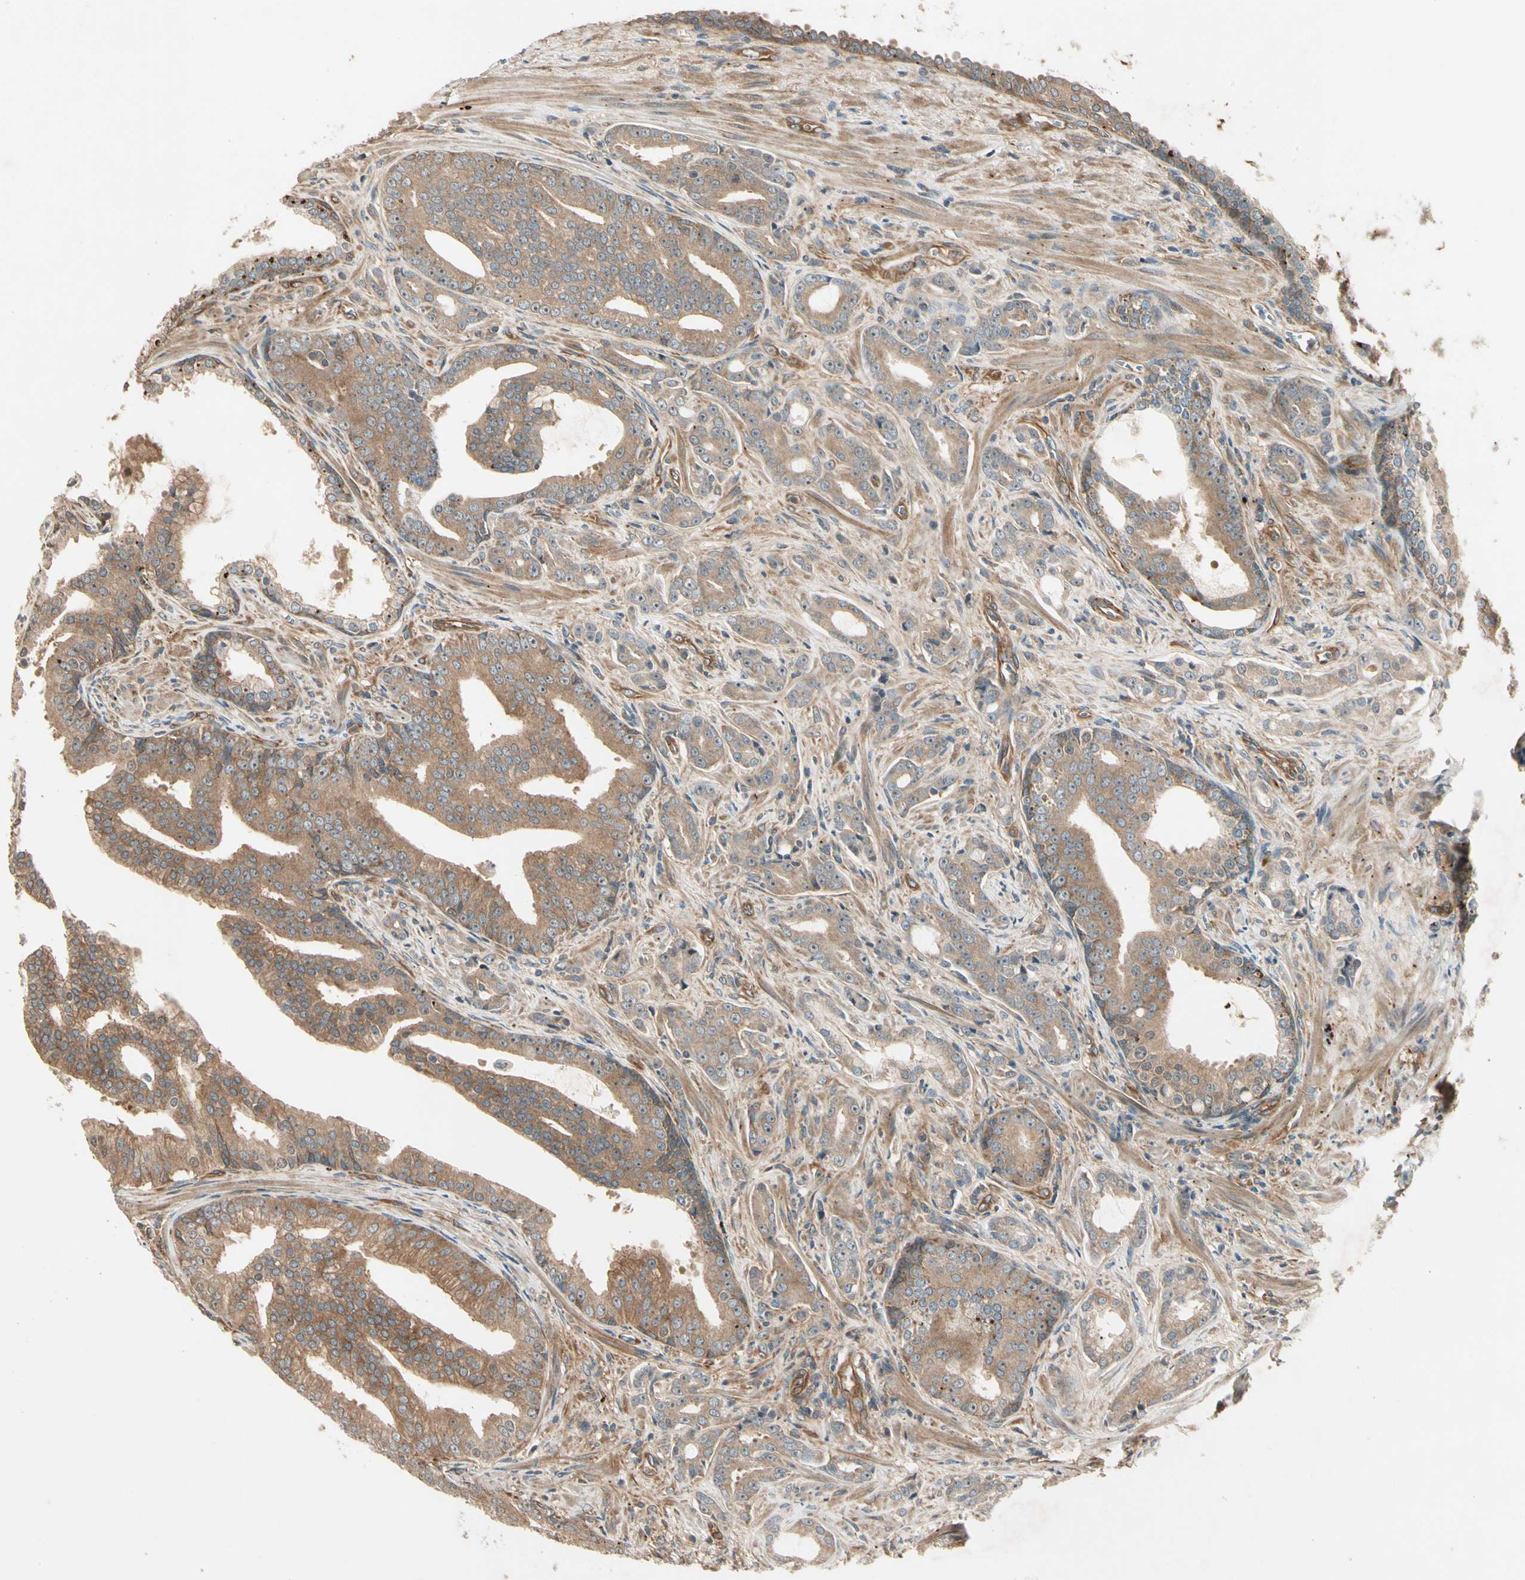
{"staining": {"intensity": "weak", "quantity": ">75%", "location": "cytoplasmic/membranous"}, "tissue": "prostate cancer", "cell_type": "Tumor cells", "image_type": "cancer", "snomed": [{"axis": "morphology", "description": "Adenocarcinoma, Low grade"}, {"axis": "topography", "description": "Prostate"}], "caption": "A brown stain labels weak cytoplasmic/membranous positivity of a protein in human adenocarcinoma (low-grade) (prostate) tumor cells.", "gene": "ROCK2", "patient": {"sex": "male", "age": 58}}